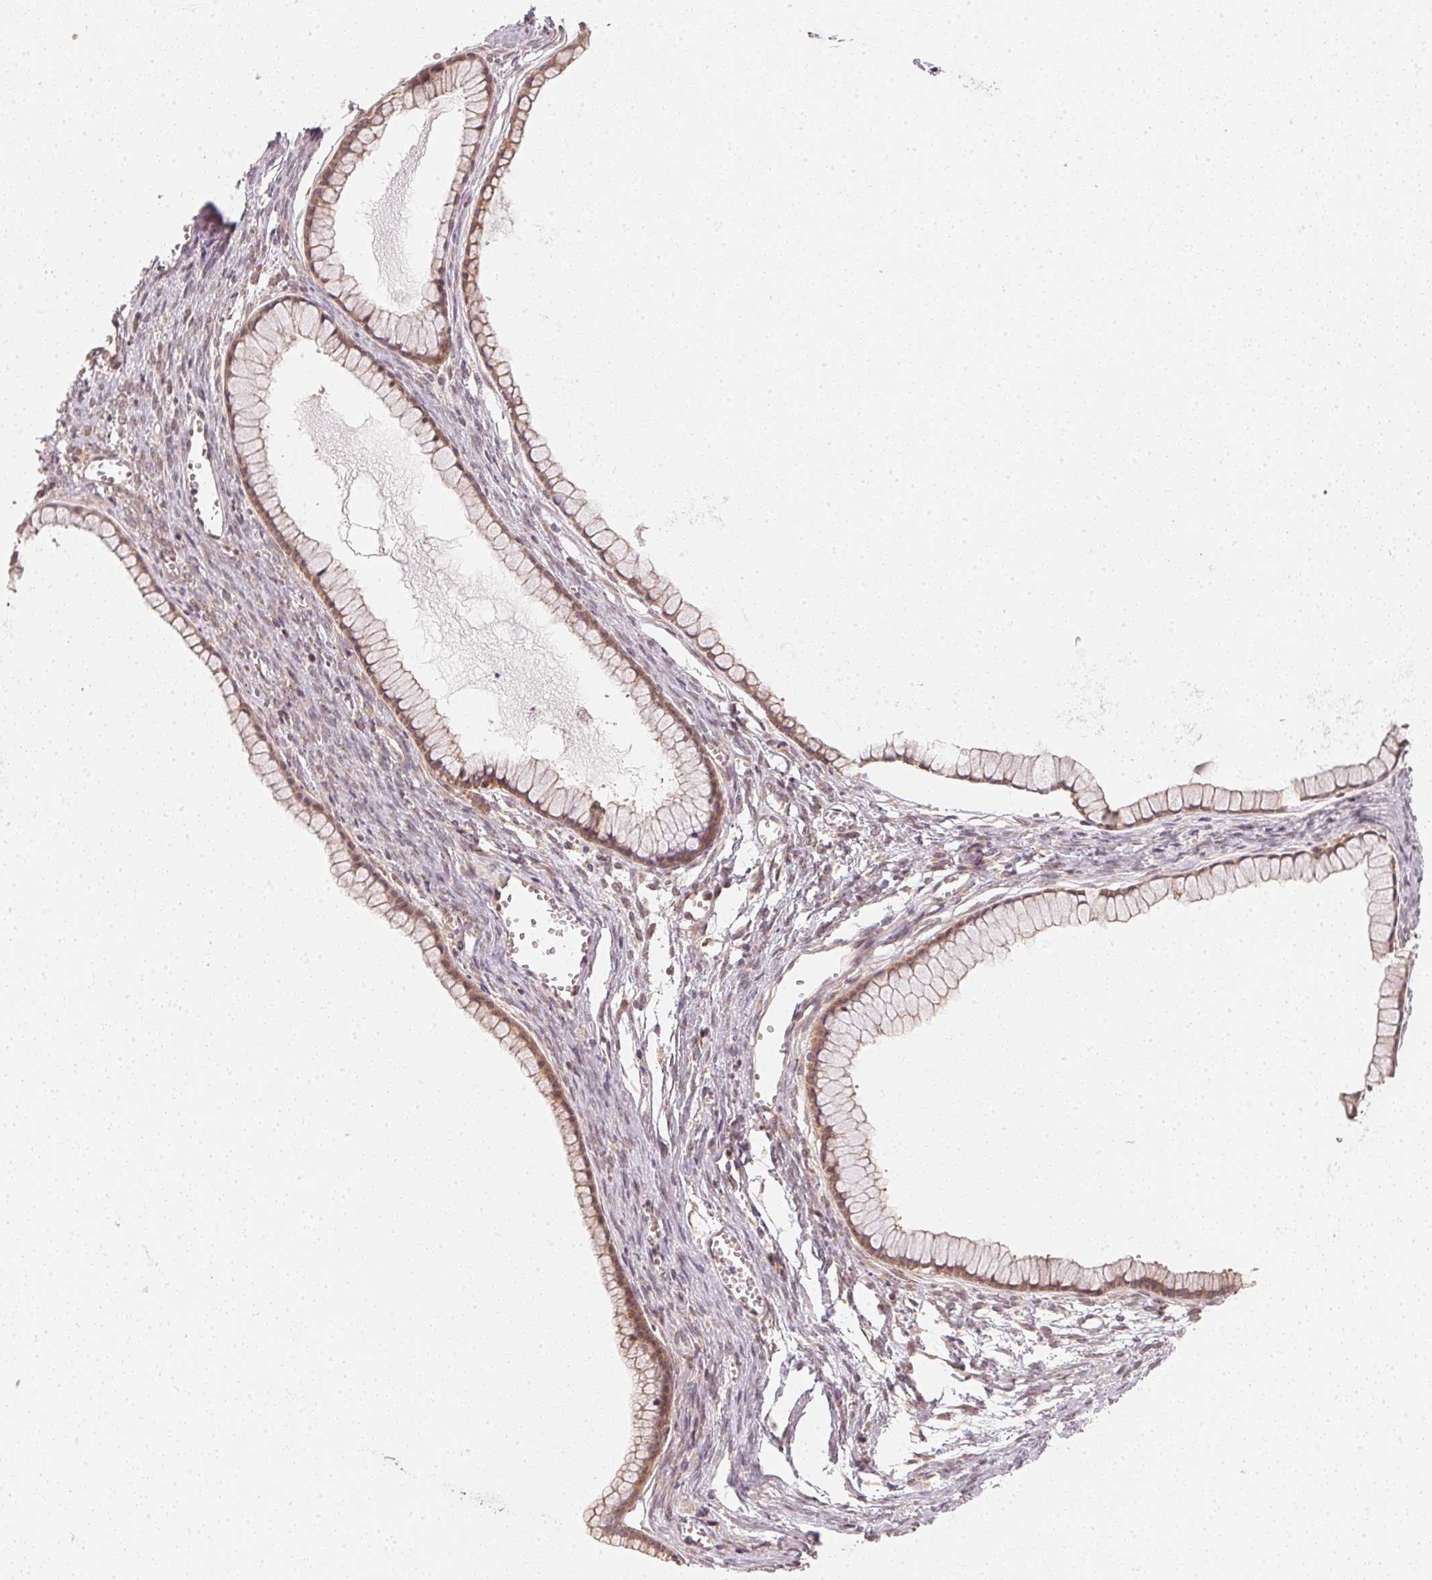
{"staining": {"intensity": "moderate", "quantity": ">75%", "location": "cytoplasmic/membranous"}, "tissue": "ovarian cancer", "cell_type": "Tumor cells", "image_type": "cancer", "snomed": [{"axis": "morphology", "description": "Cystadenocarcinoma, mucinous, NOS"}, {"axis": "topography", "description": "Ovary"}], "caption": "Brown immunohistochemical staining in human ovarian cancer shows moderate cytoplasmic/membranous staining in approximately >75% of tumor cells.", "gene": "WDR54", "patient": {"sex": "female", "age": 41}}